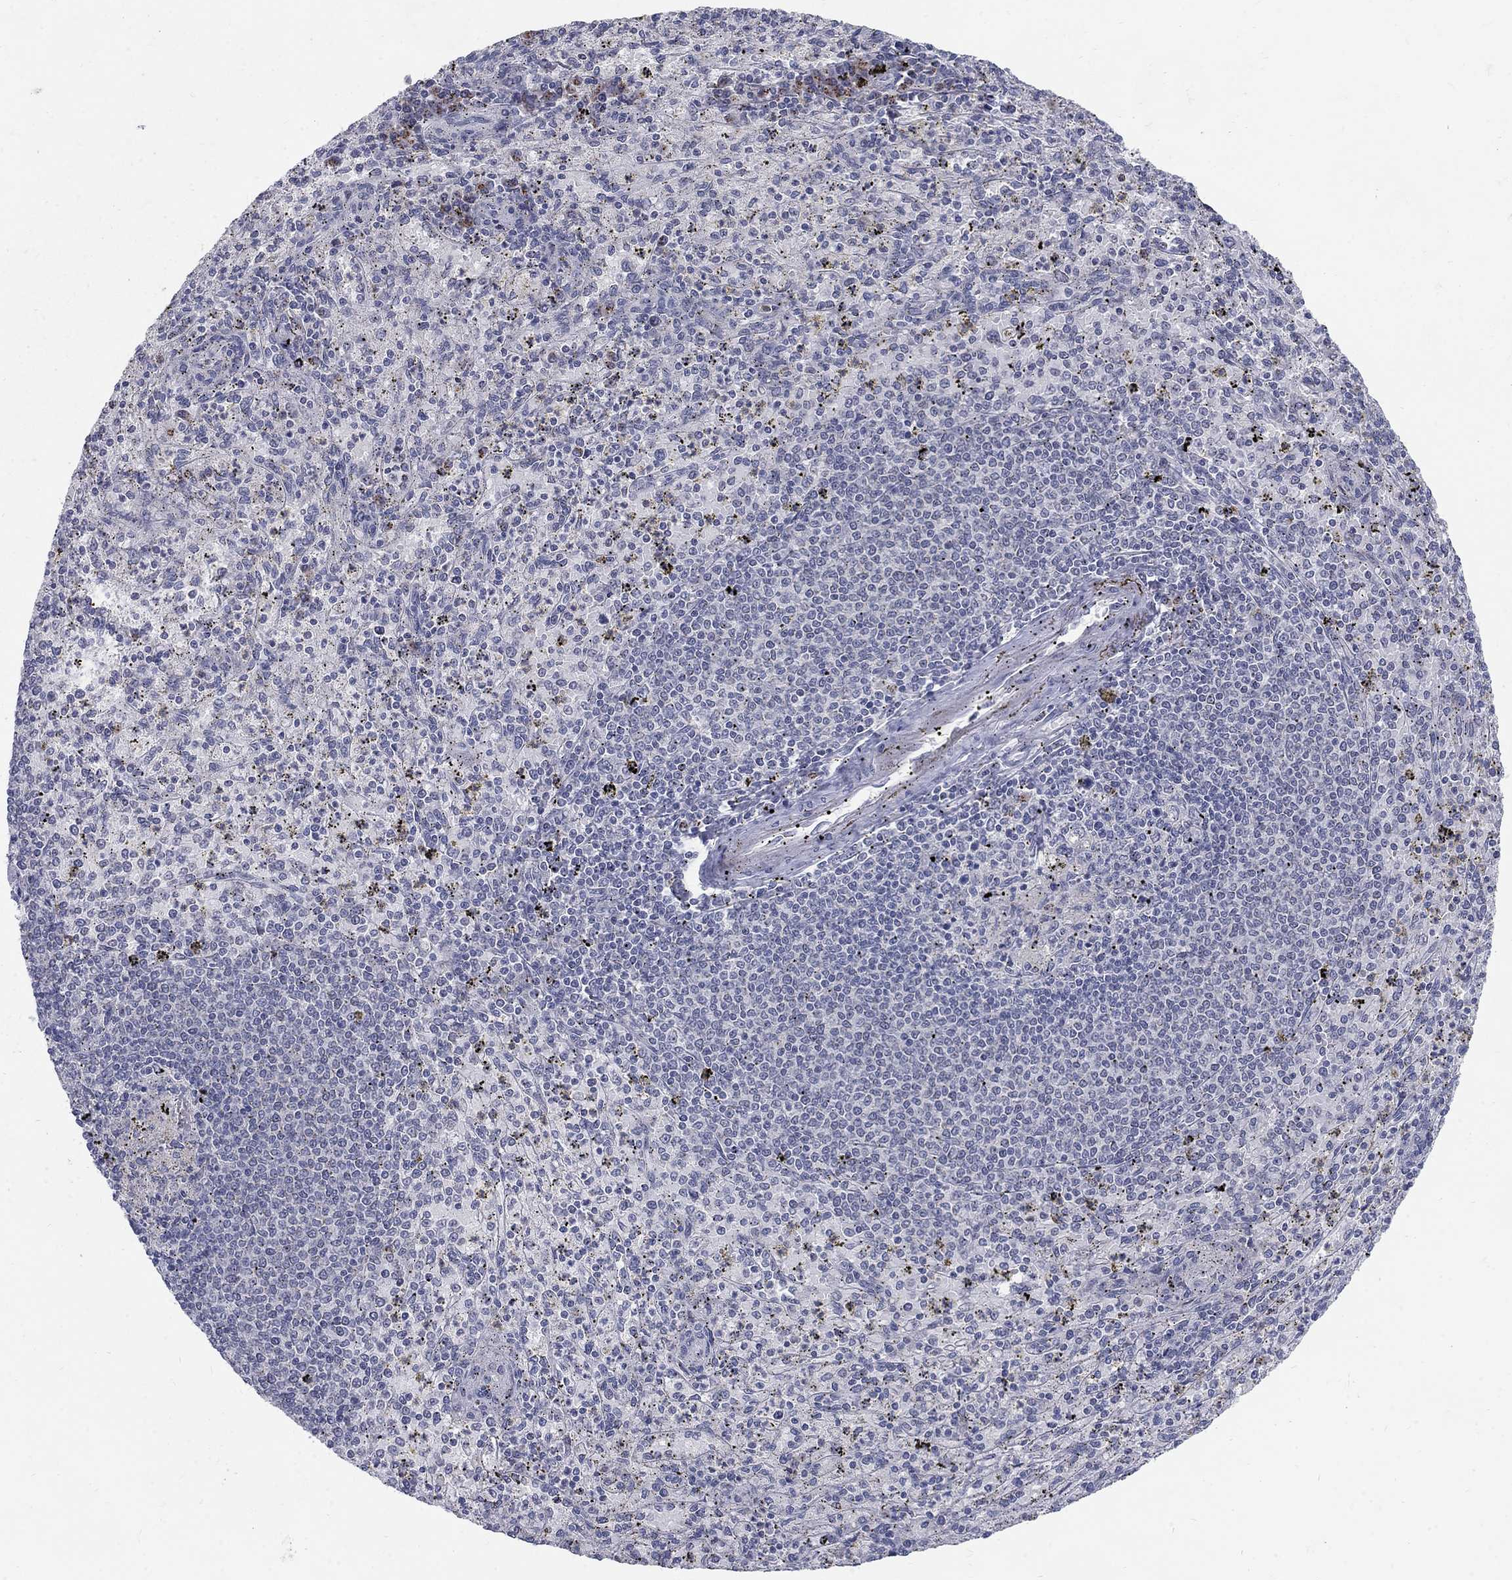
{"staining": {"intensity": "negative", "quantity": "none", "location": "none"}, "tissue": "spleen", "cell_type": "Cells in red pulp", "image_type": "normal", "snomed": [{"axis": "morphology", "description": "Normal tissue, NOS"}, {"axis": "topography", "description": "Spleen"}], "caption": "Immunohistochemical staining of unremarkable spleen shows no significant staining in cells in red pulp. Nuclei are stained in blue.", "gene": "PANK3", "patient": {"sex": "male", "age": 60}}